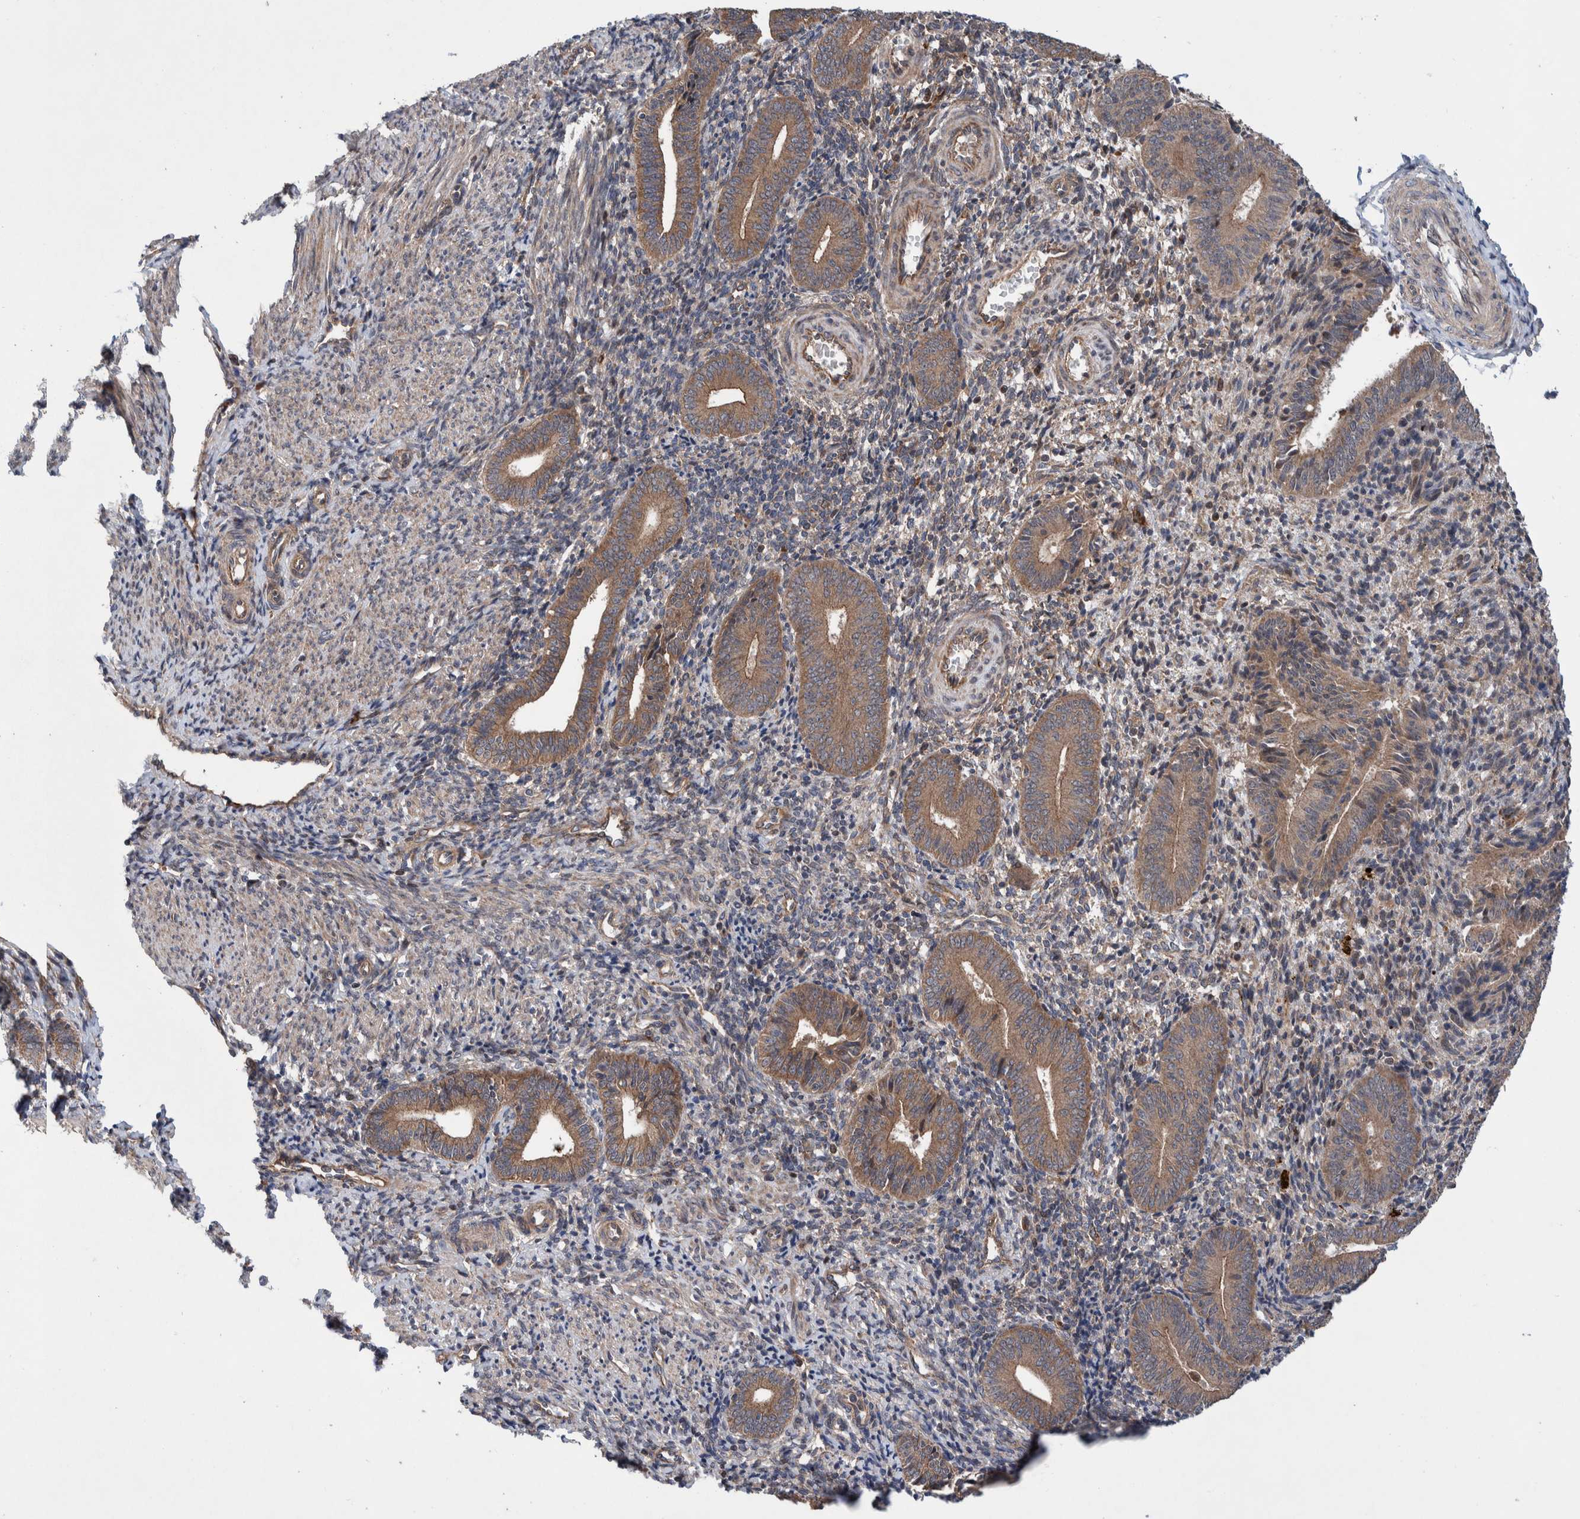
{"staining": {"intensity": "weak", "quantity": "25%-75%", "location": "cytoplasmic/membranous"}, "tissue": "endometrium", "cell_type": "Cells in endometrial stroma", "image_type": "normal", "snomed": [{"axis": "morphology", "description": "Normal tissue, NOS"}, {"axis": "topography", "description": "Uterus"}, {"axis": "topography", "description": "Endometrium"}], "caption": "This is an image of IHC staining of unremarkable endometrium, which shows weak expression in the cytoplasmic/membranous of cells in endometrial stroma.", "gene": "PIK3R6", "patient": {"sex": "female", "age": 33}}